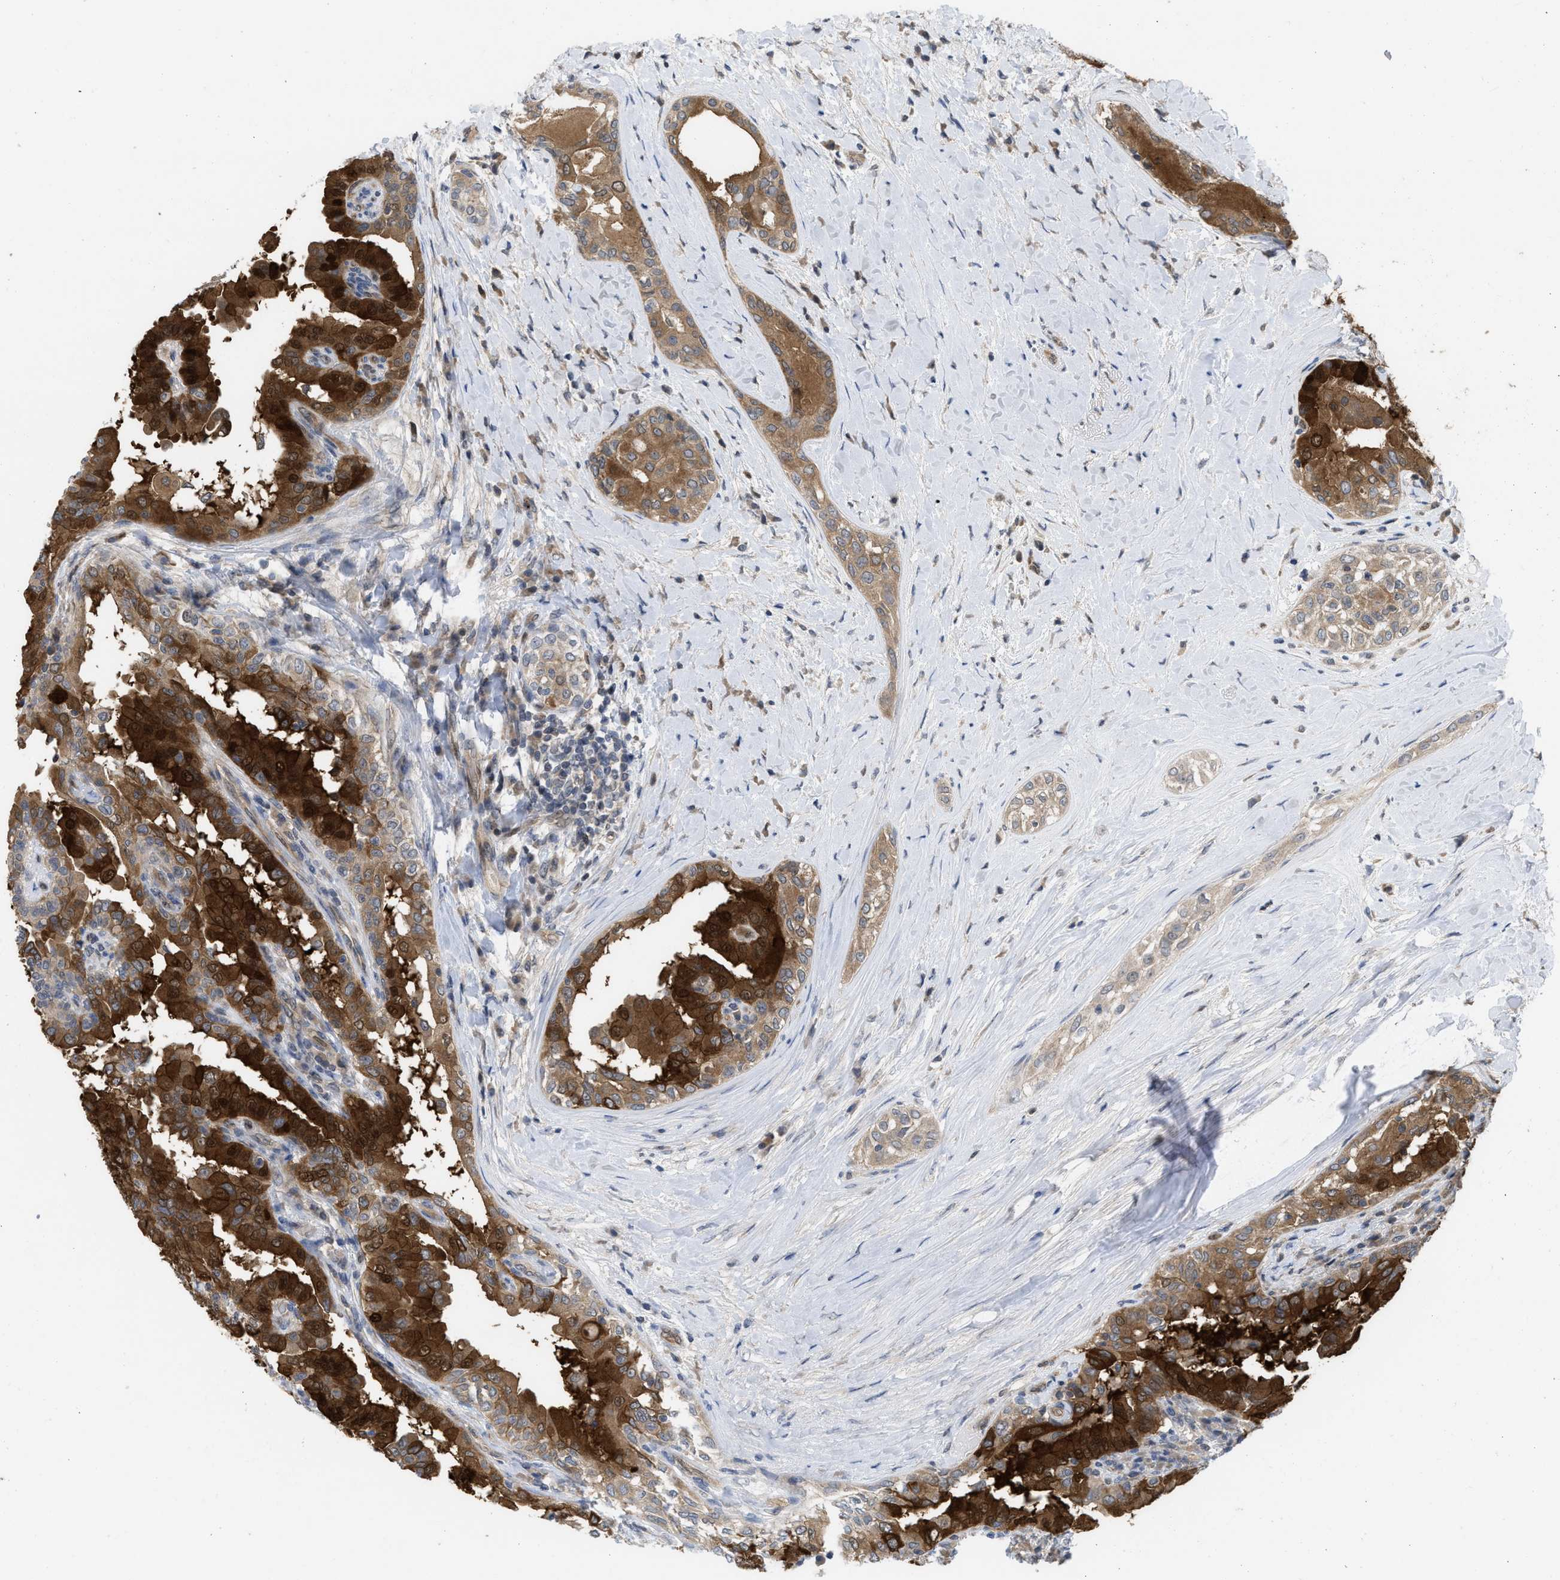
{"staining": {"intensity": "strong", "quantity": ">75%", "location": "cytoplasmic/membranous,nuclear"}, "tissue": "thyroid cancer", "cell_type": "Tumor cells", "image_type": "cancer", "snomed": [{"axis": "morphology", "description": "Papillary adenocarcinoma, NOS"}, {"axis": "topography", "description": "Thyroid gland"}], "caption": "IHC staining of papillary adenocarcinoma (thyroid), which displays high levels of strong cytoplasmic/membranous and nuclear staining in about >75% of tumor cells indicating strong cytoplasmic/membranous and nuclear protein expression. The staining was performed using DAB (3,3'-diaminobenzidine) (brown) for protein detection and nuclei were counterstained in hematoxylin (blue).", "gene": "LDAF1", "patient": {"sex": "male", "age": 33}}